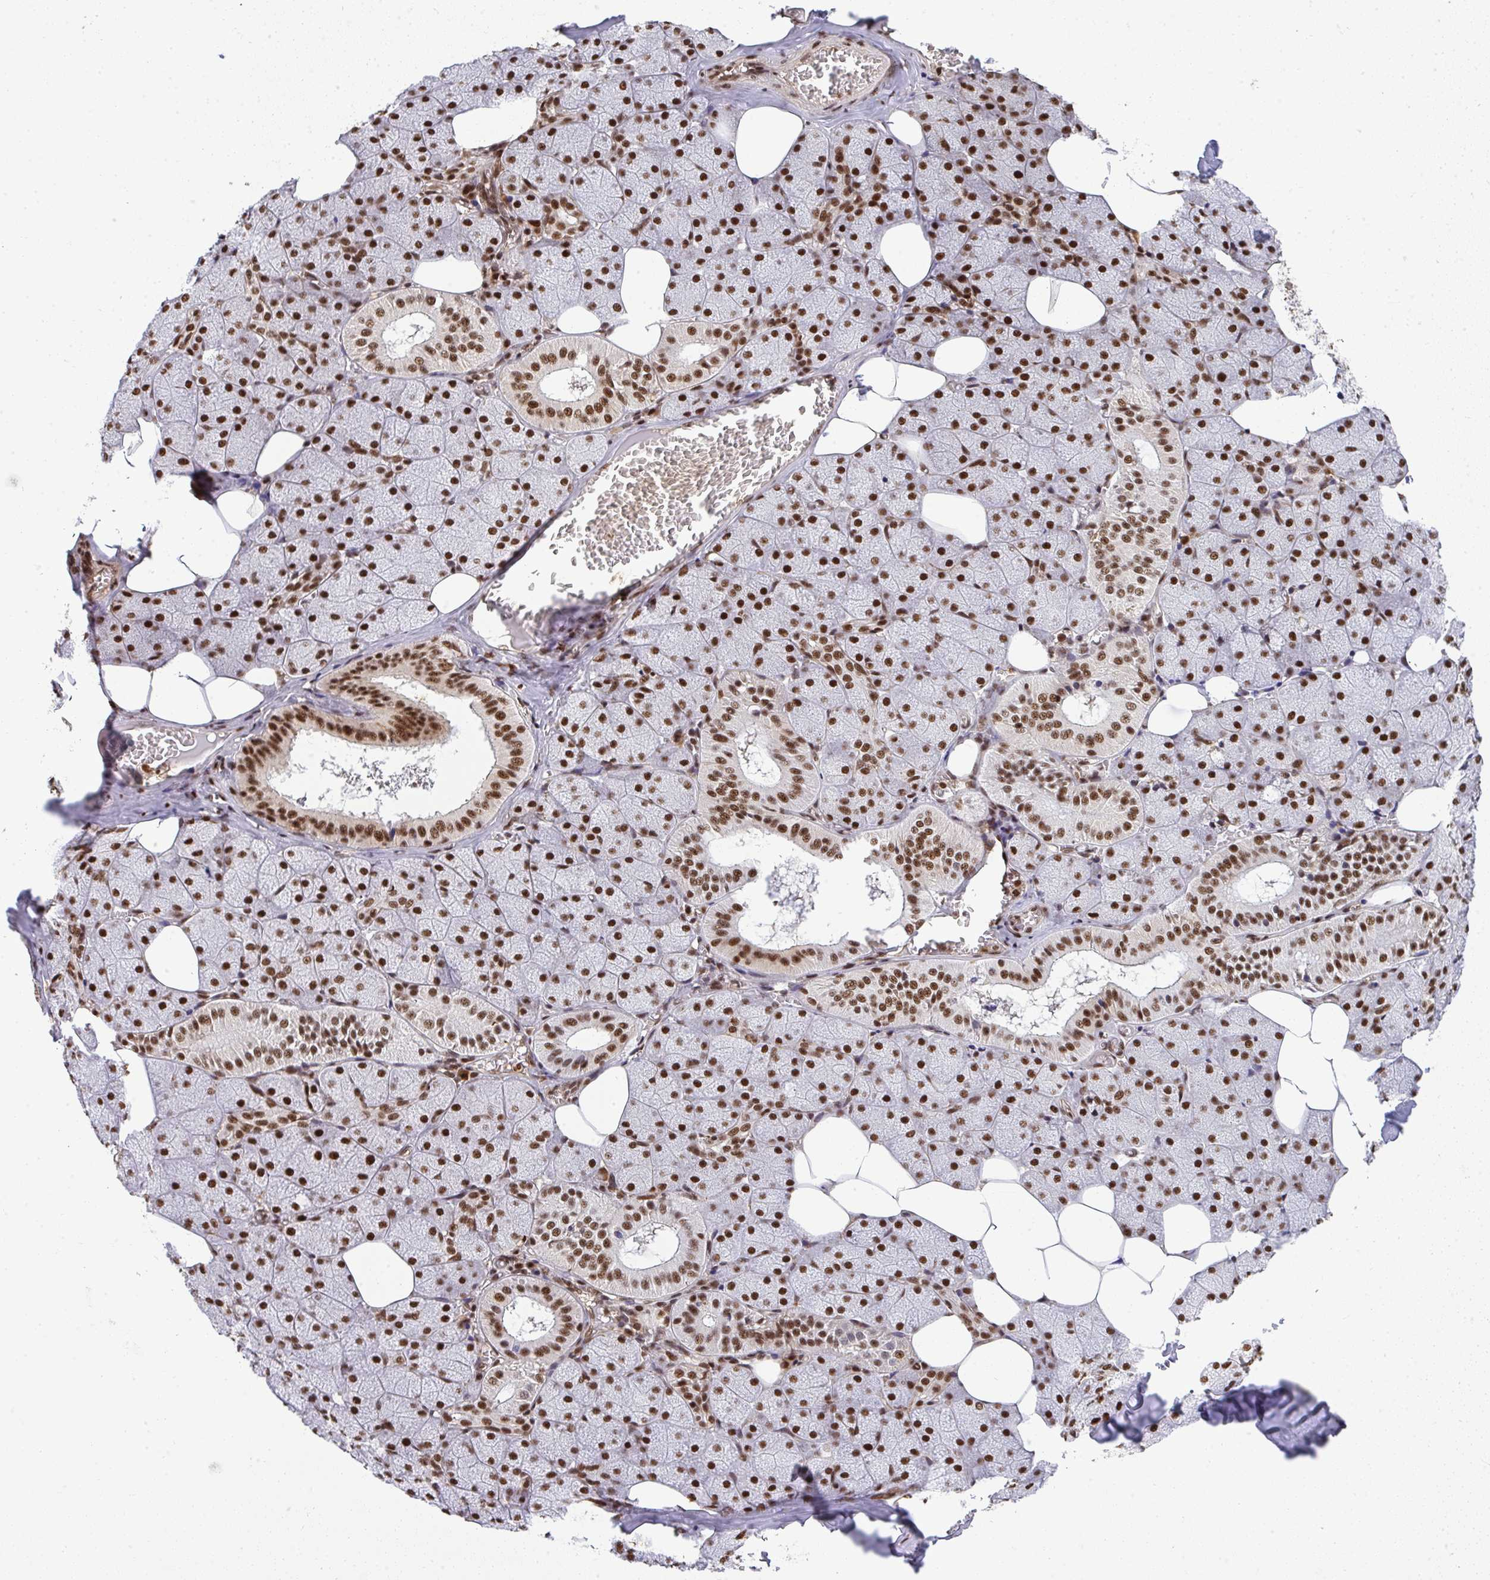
{"staining": {"intensity": "strong", "quantity": ">75%", "location": "nuclear"}, "tissue": "salivary gland", "cell_type": "Glandular cells", "image_type": "normal", "snomed": [{"axis": "morphology", "description": "Normal tissue, NOS"}, {"axis": "topography", "description": "Salivary gland"}, {"axis": "topography", "description": "Peripheral nerve tissue"}], "caption": "High-power microscopy captured an IHC histopathology image of normal salivary gland, revealing strong nuclear expression in about >75% of glandular cells.", "gene": "U2AF1L4", "patient": {"sex": "male", "age": 38}}